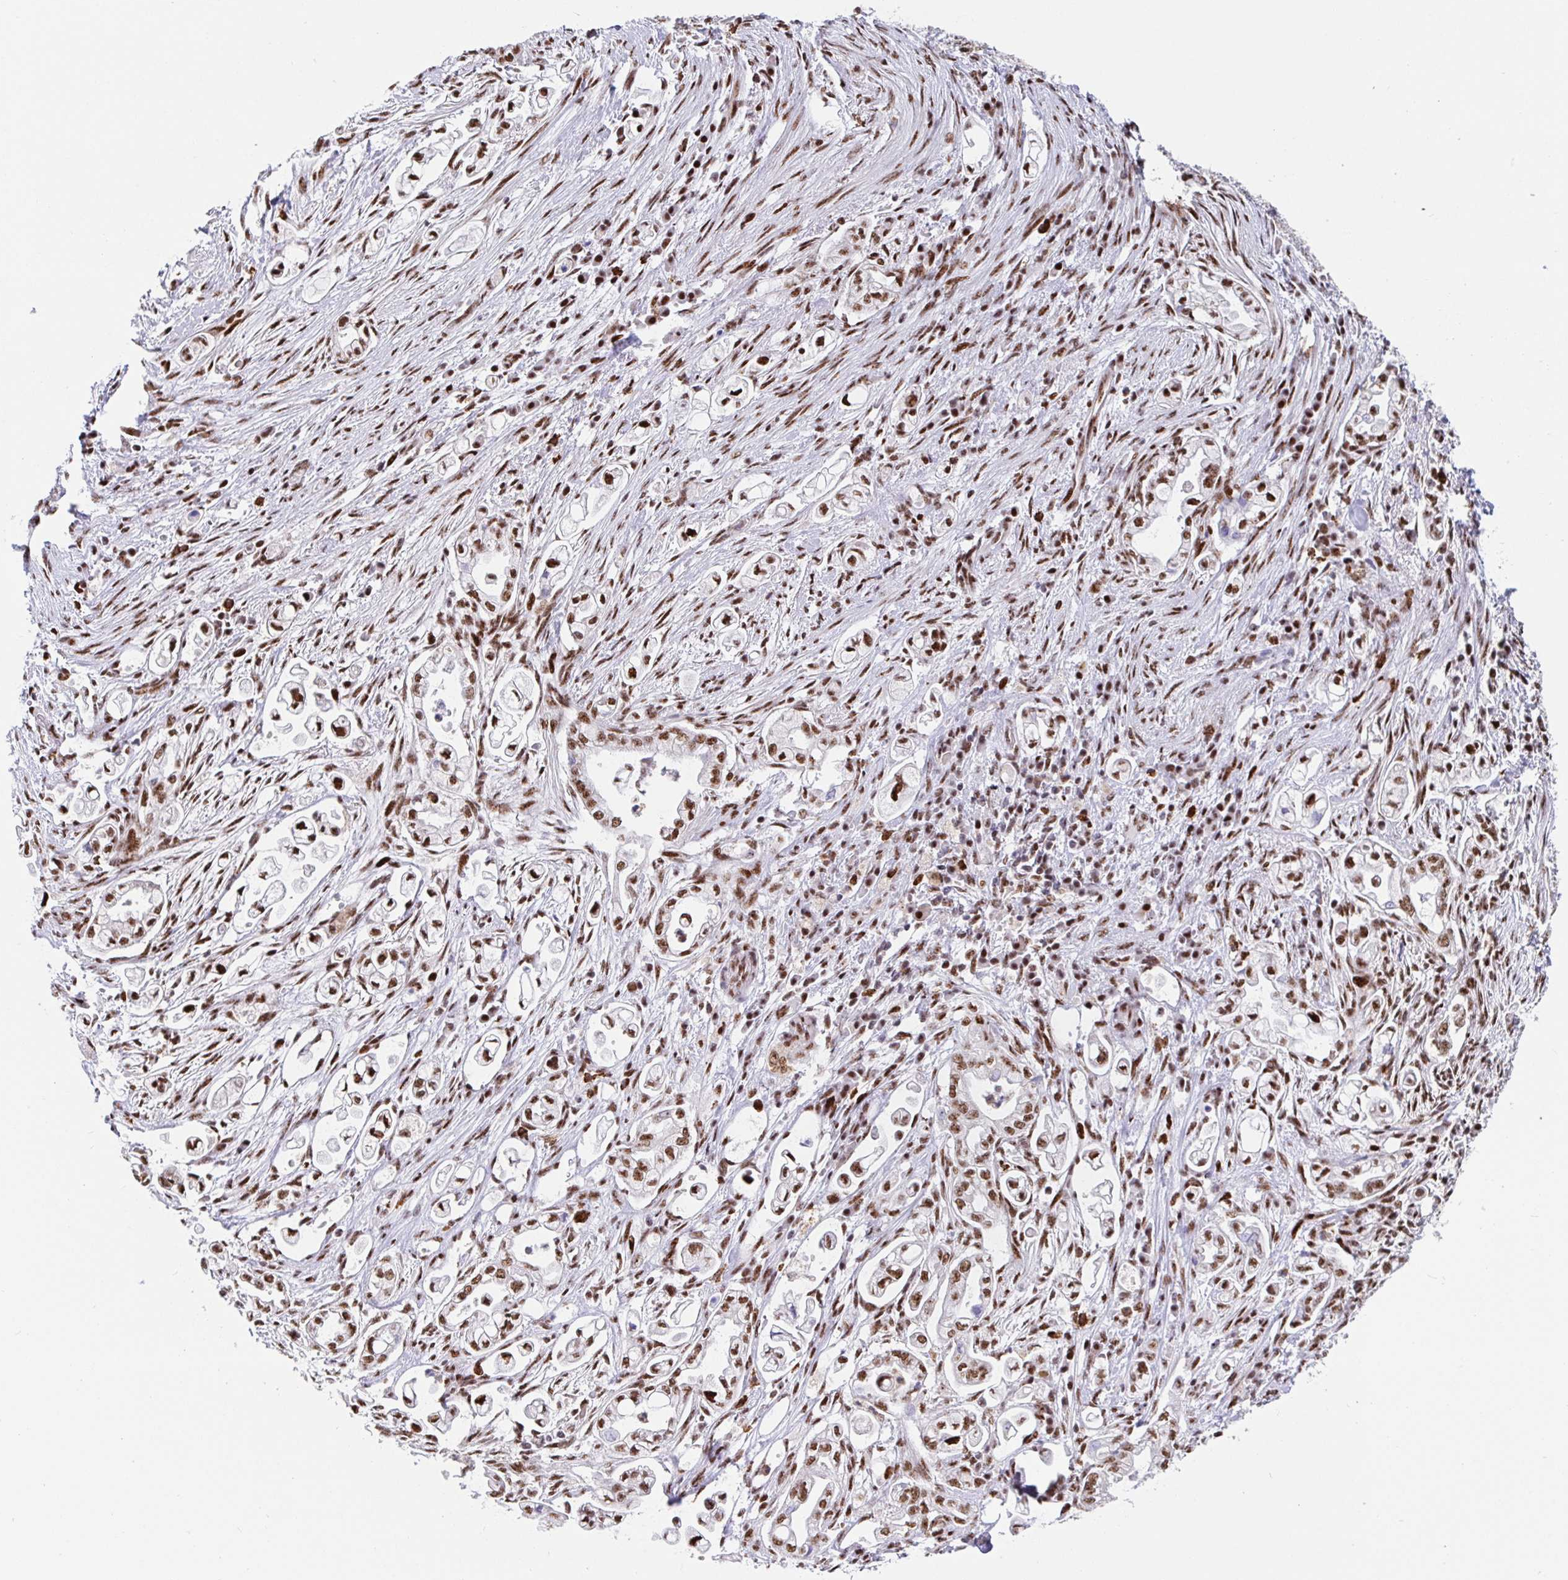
{"staining": {"intensity": "moderate", "quantity": ">75%", "location": "nuclear"}, "tissue": "pancreatic cancer", "cell_type": "Tumor cells", "image_type": "cancer", "snomed": [{"axis": "morphology", "description": "Adenocarcinoma, NOS"}, {"axis": "topography", "description": "Pancreas"}], "caption": "Moderate nuclear staining for a protein is present in approximately >75% of tumor cells of pancreatic cancer using immunohistochemistry (IHC).", "gene": "SETD5", "patient": {"sex": "female", "age": 69}}